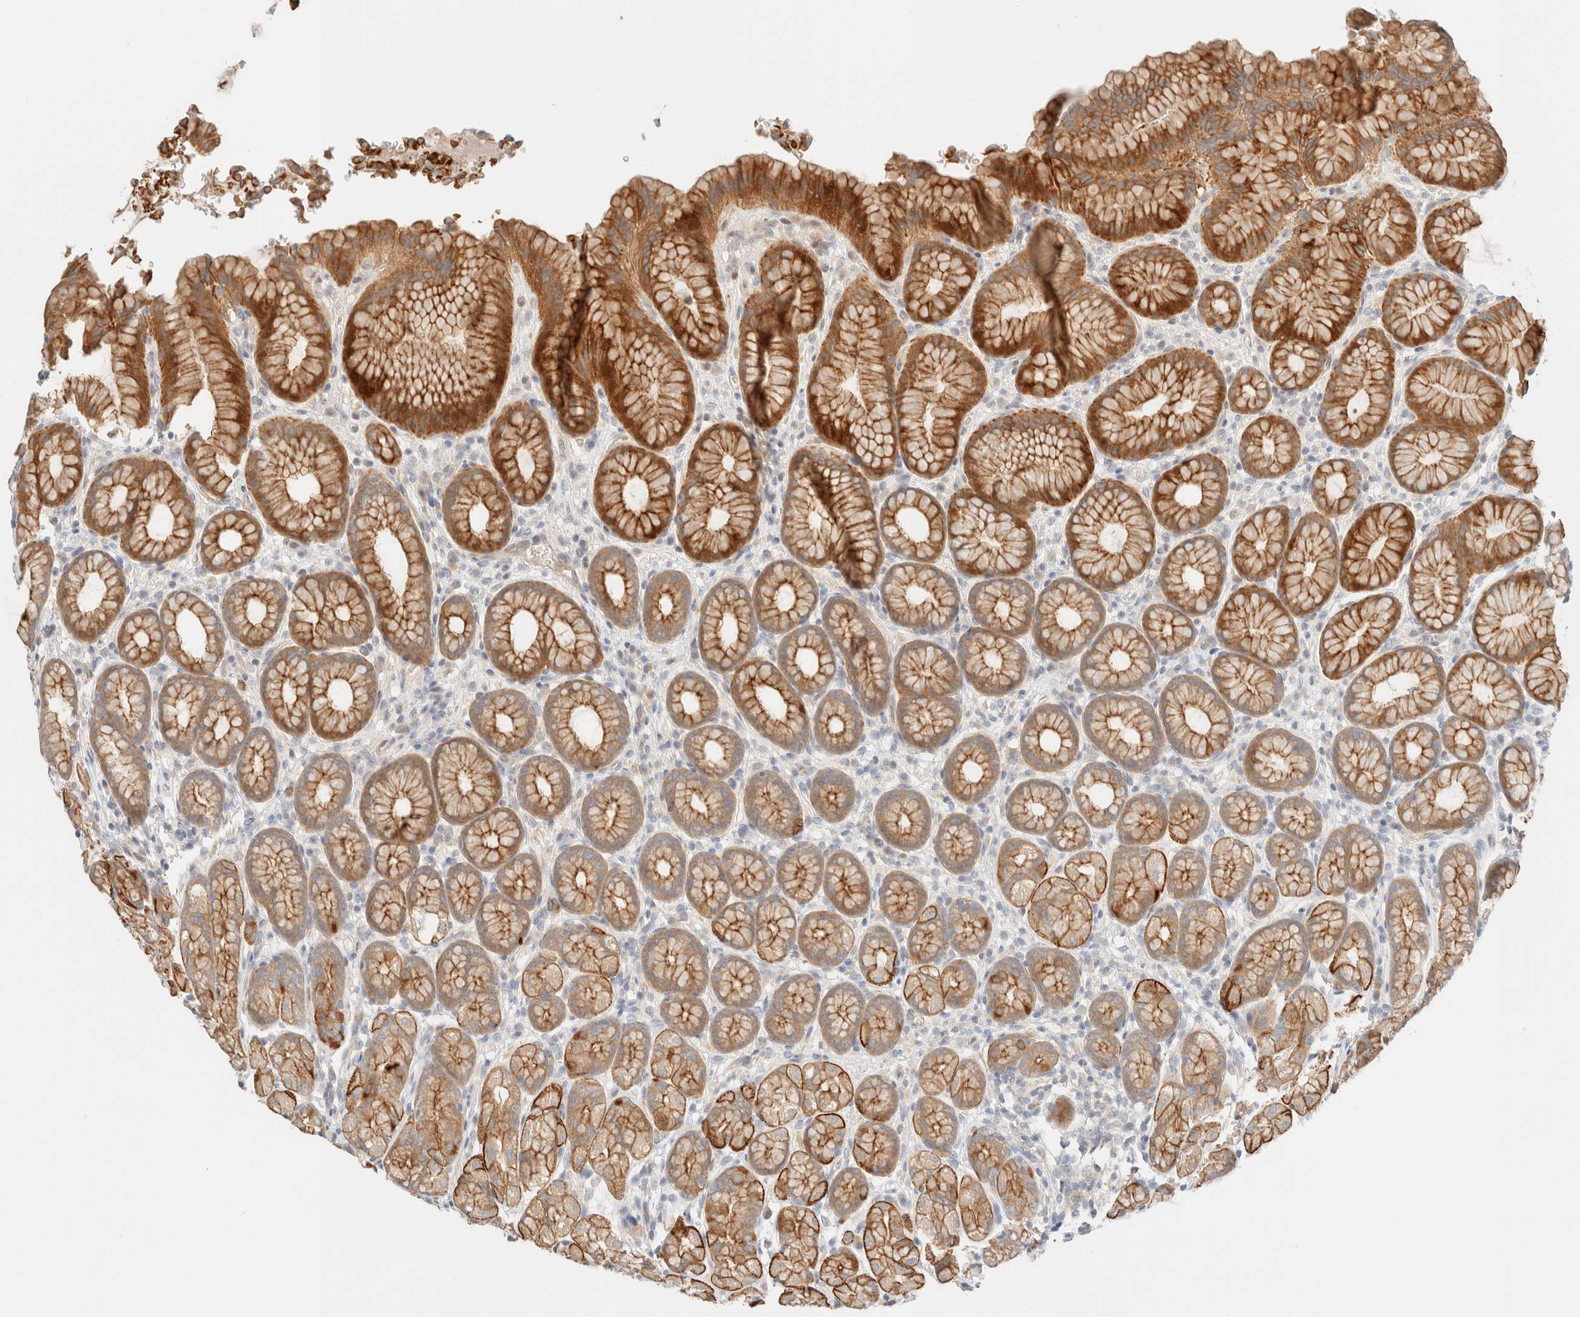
{"staining": {"intensity": "strong", "quantity": "25%-75%", "location": "cytoplasmic/membranous"}, "tissue": "stomach", "cell_type": "Glandular cells", "image_type": "normal", "snomed": [{"axis": "morphology", "description": "Normal tissue, NOS"}, {"axis": "topography", "description": "Stomach"}], "caption": "Glandular cells display high levels of strong cytoplasmic/membranous positivity in about 25%-75% of cells in normal human stomach.", "gene": "SGSM2", "patient": {"sex": "male", "age": 42}}